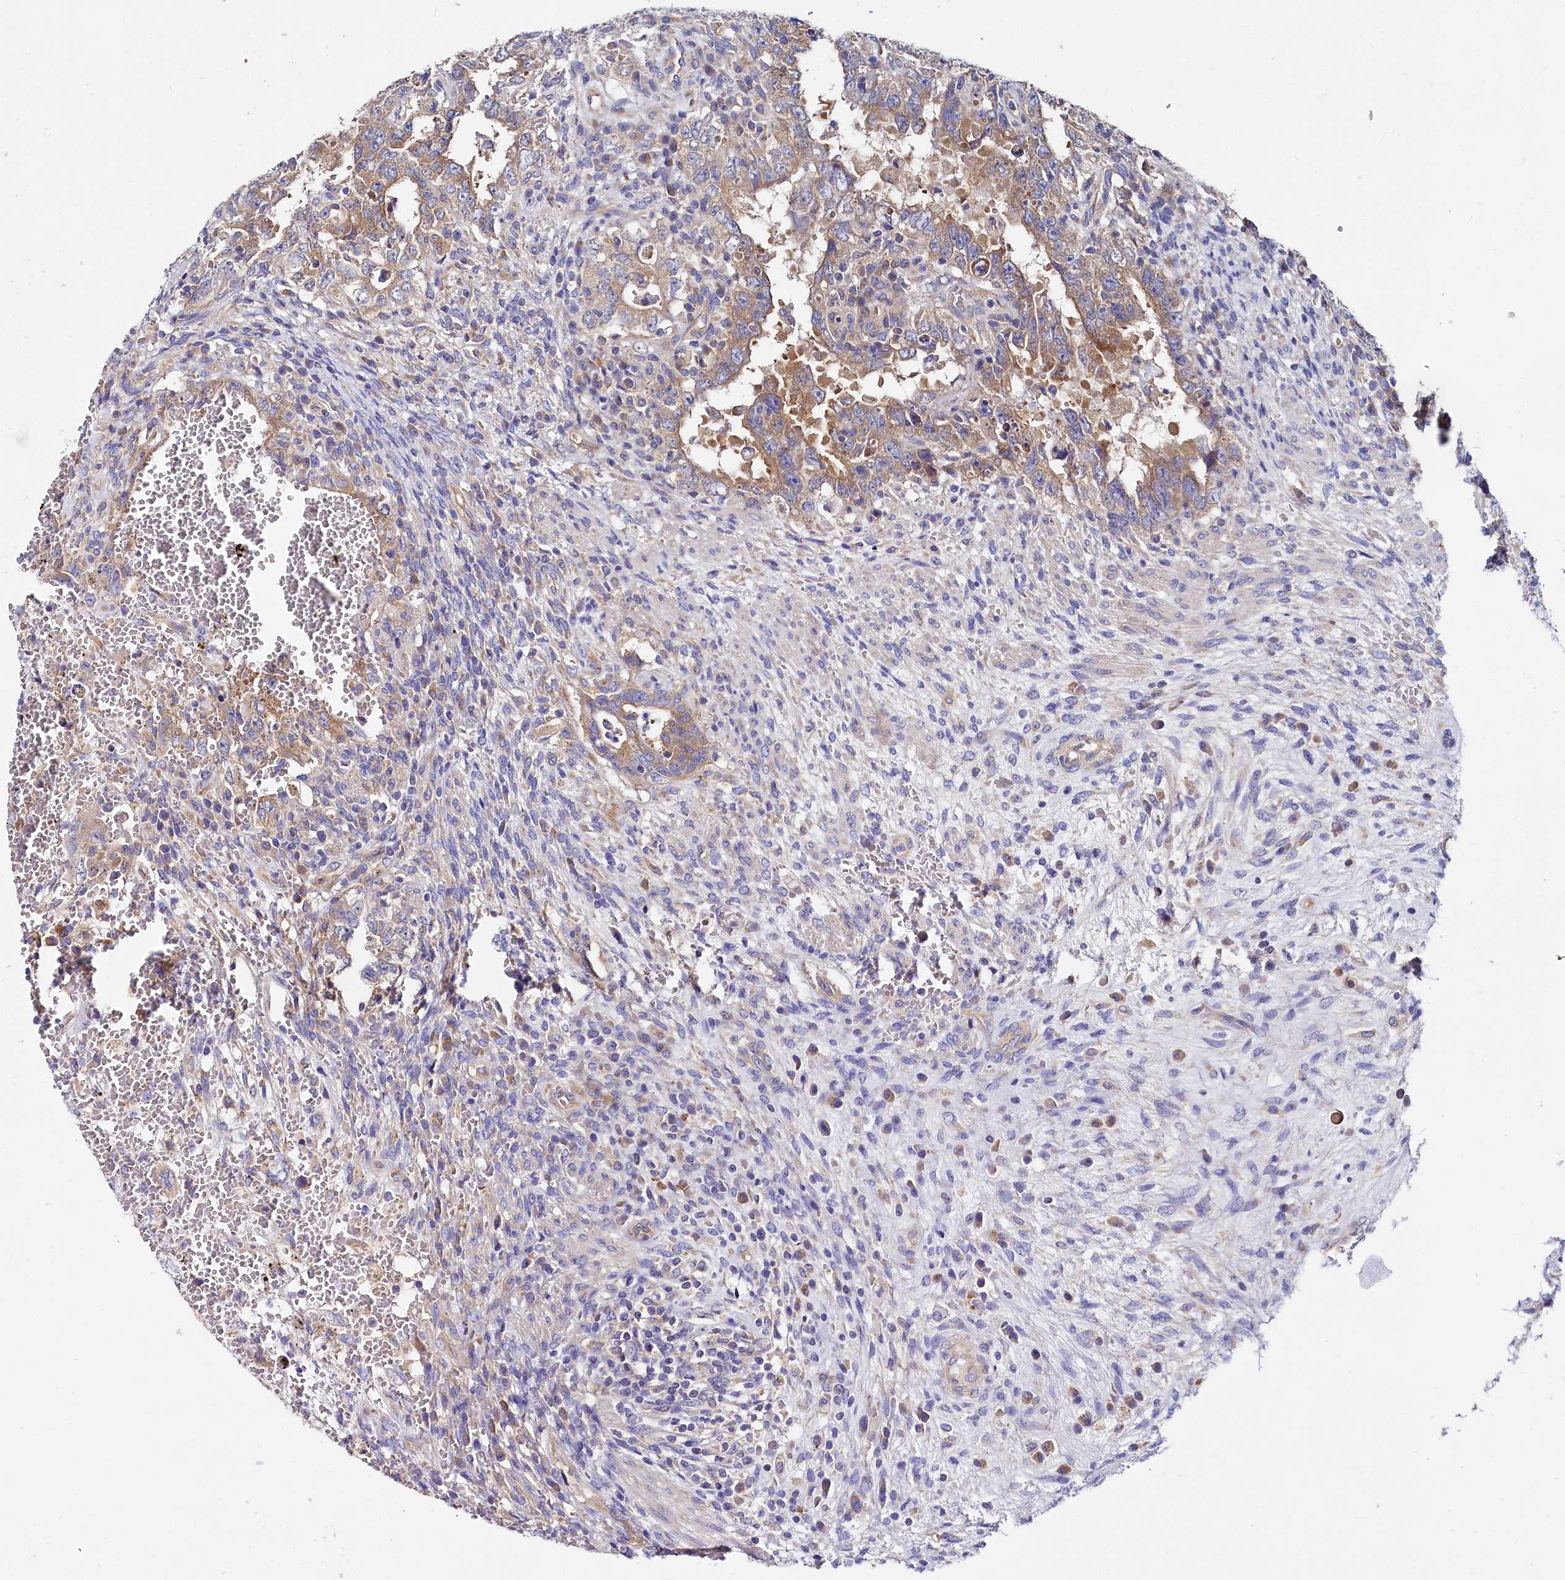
{"staining": {"intensity": "moderate", "quantity": ">75%", "location": "cytoplasmic/membranous"}, "tissue": "testis cancer", "cell_type": "Tumor cells", "image_type": "cancer", "snomed": [{"axis": "morphology", "description": "Carcinoma, Embryonal, NOS"}, {"axis": "topography", "description": "Testis"}], "caption": "There is medium levels of moderate cytoplasmic/membranous positivity in tumor cells of testis cancer, as demonstrated by immunohistochemical staining (brown color).", "gene": "QARS1", "patient": {"sex": "male", "age": 26}}